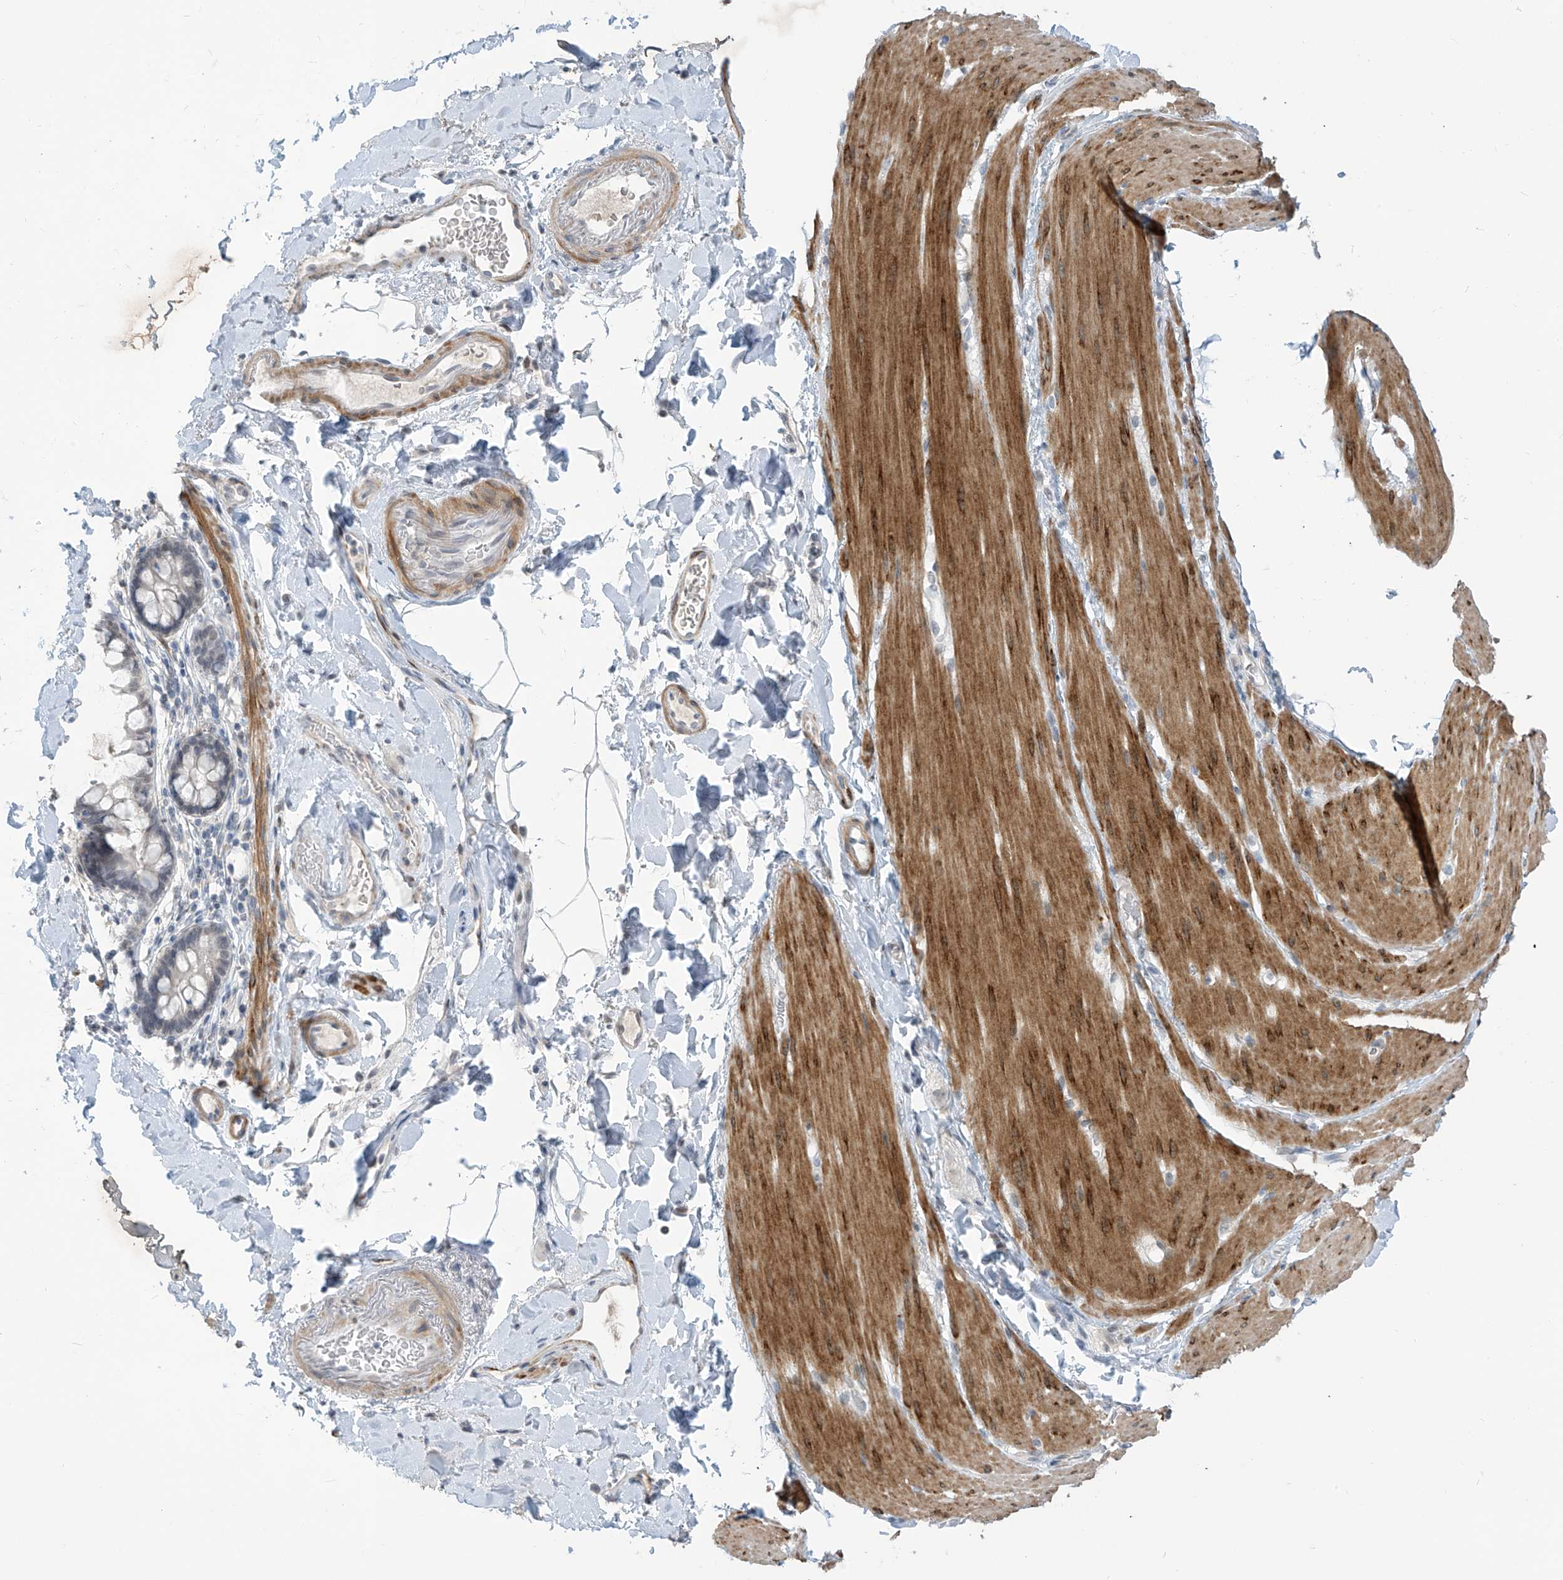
{"staining": {"intensity": "moderate", "quantity": ">75%", "location": "cytoplasmic/membranous,nuclear"}, "tissue": "smooth muscle", "cell_type": "Smooth muscle cells", "image_type": "normal", "snomed": [{"axis": "morphology", "description": "Normal tissue, NOS"}, {"axis": "topography", "description": "Smooth muscle"}, {"axis": "topography", "description": "Small intestine"}], "caption": "This micrograph exhibits immunohistochemistry (IHC) staining of unremarkable smooth muscle, with medium moderate cytoplasmic/membranous,nuclear staining in approximately >75% of smooth muscle cells.", "gene": "METAP1D", "patient": {"sex": "female", "age": 84}}